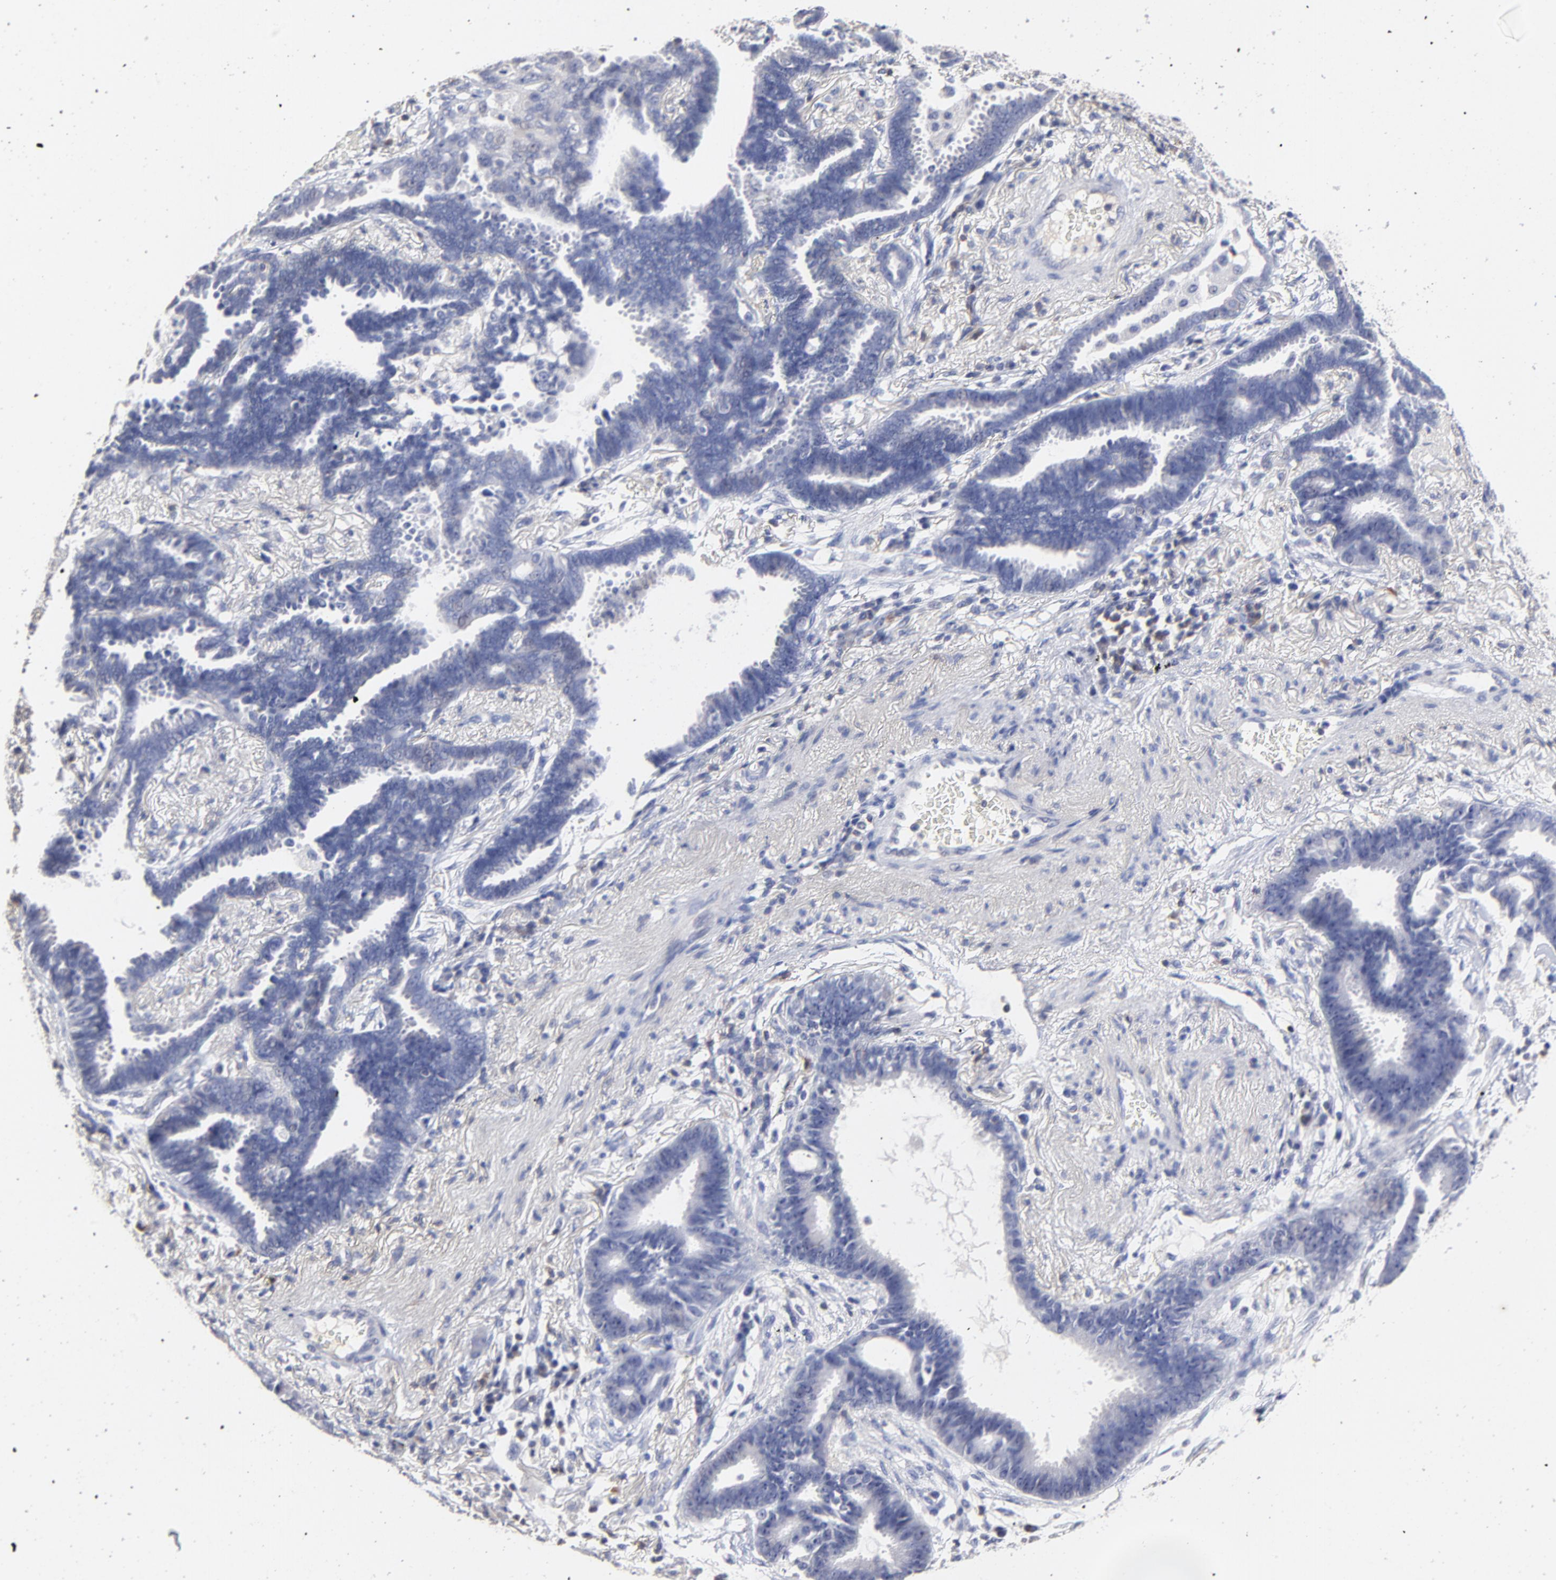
{"staining": {"intensity": "negative", "quantity": "none", "location": "none"}, "tissue": "lung cancer", "cell_type": "Tumor cells", "image_type": "cancer", "snomed": [{"axis": "morphology", "description": "Adenocarcinoma, NOS"}, {"axis": "topography", "description": "Lung"}], "caption": "Immunohistochemical staining of human adenocarcinoma (lung) exhibits no significant staining in tumor cells.", "gene": "TRAT1", "patient": {"sex": "female", "age": 64}}